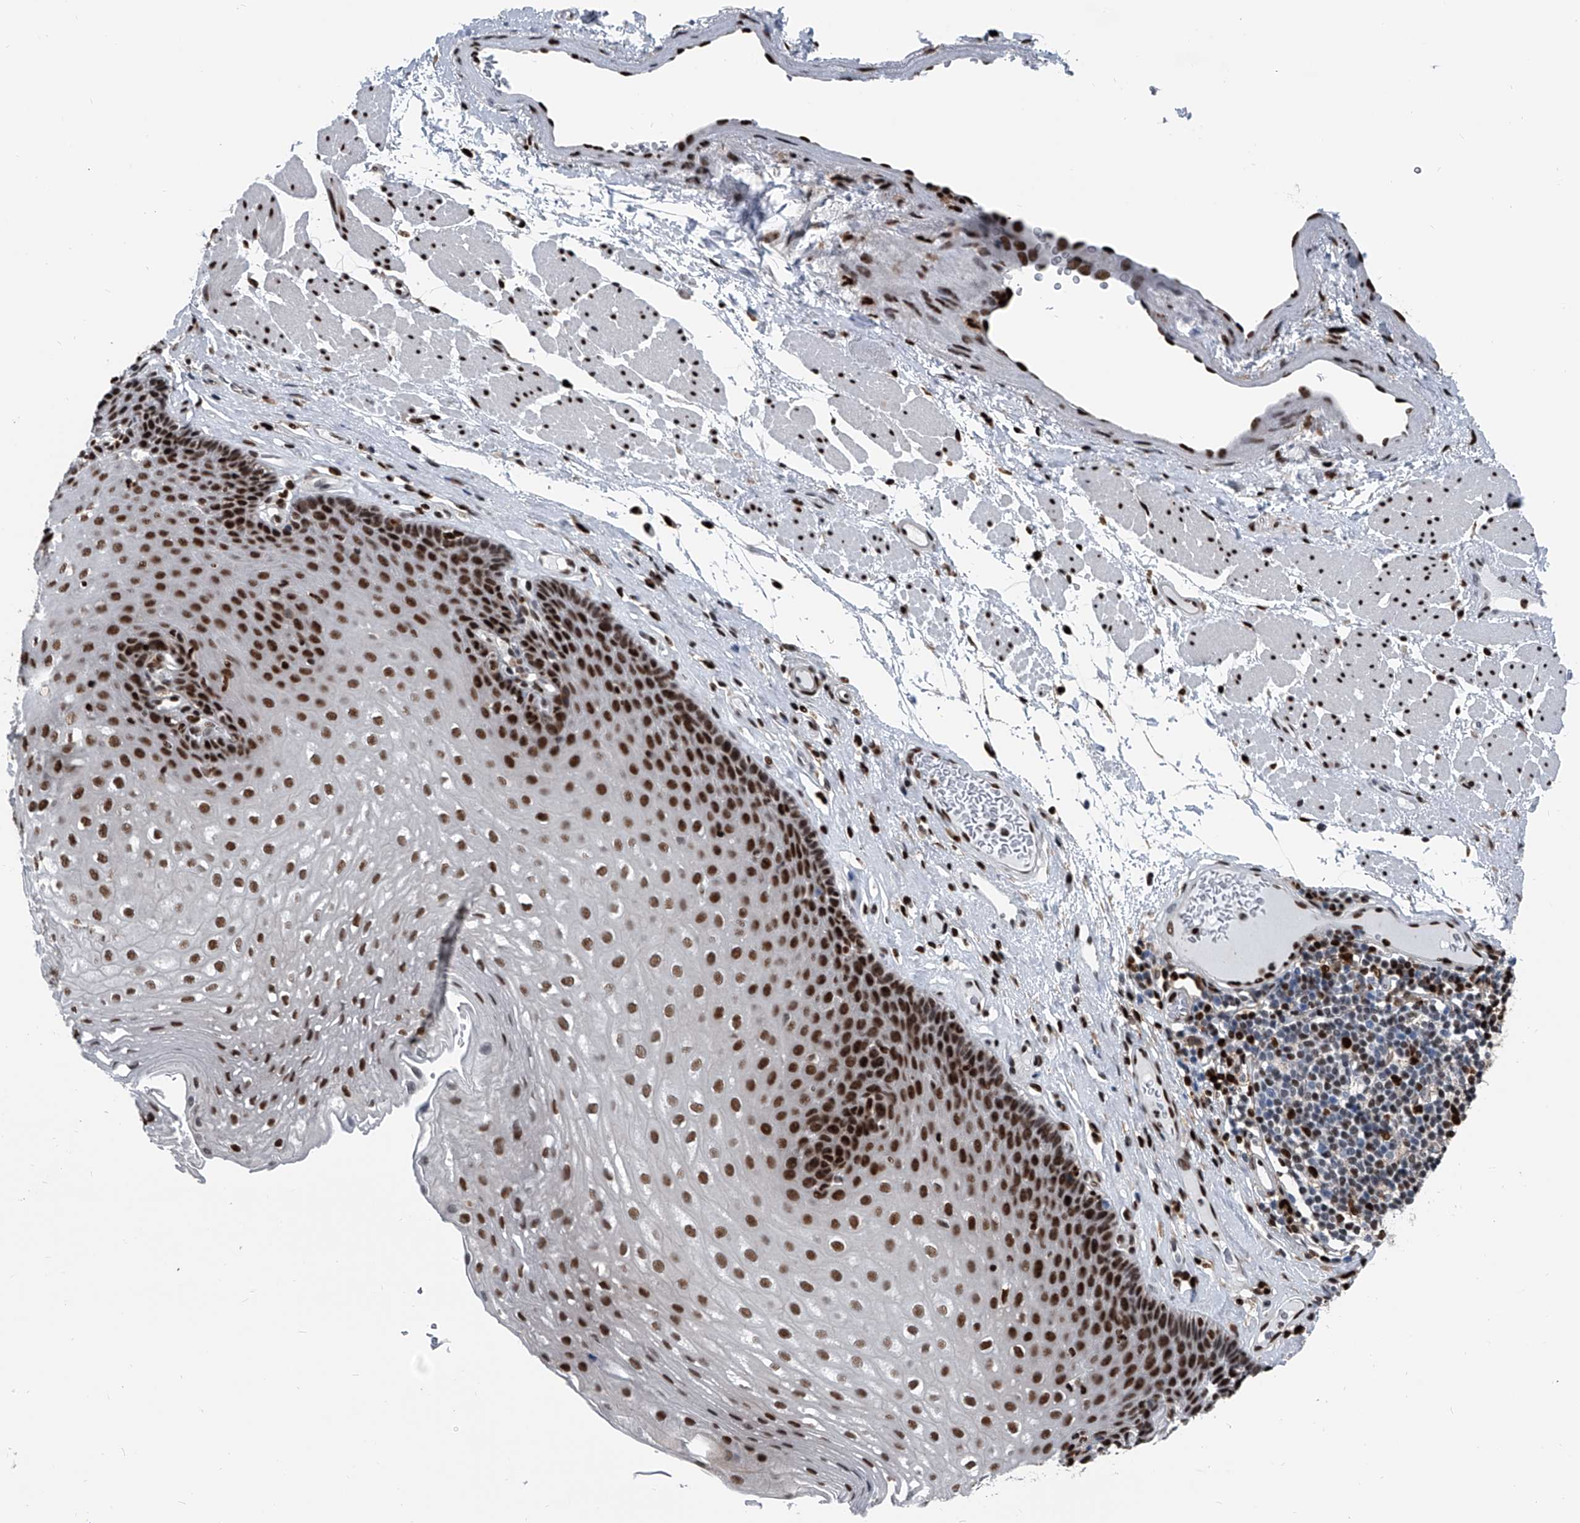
{"staining": {"intensity": "strong", "quantity": "25%-75%", "location": "nuclear"}, "tissue": "esophagus", "cell_type": "Squamous epithelial cells", "image_type": "normal", "snomed": [{"axis": "morphology", "description": "Normal tissue, NOS"}, {"axis": "topography", "description": "Esophagus"}], "caption": "Immunohistochemistry (IHC) histopathology image of benign esophagus: human esophagus stained using immunohistochemistry (IHC) displays high levels of strong protein expression localized specifically in the nuclear of squamous epithelial cells, appearing as a nuclear brown color.", "gene": "FKBP5", "patient": {"sex": "female", "age": 66}}